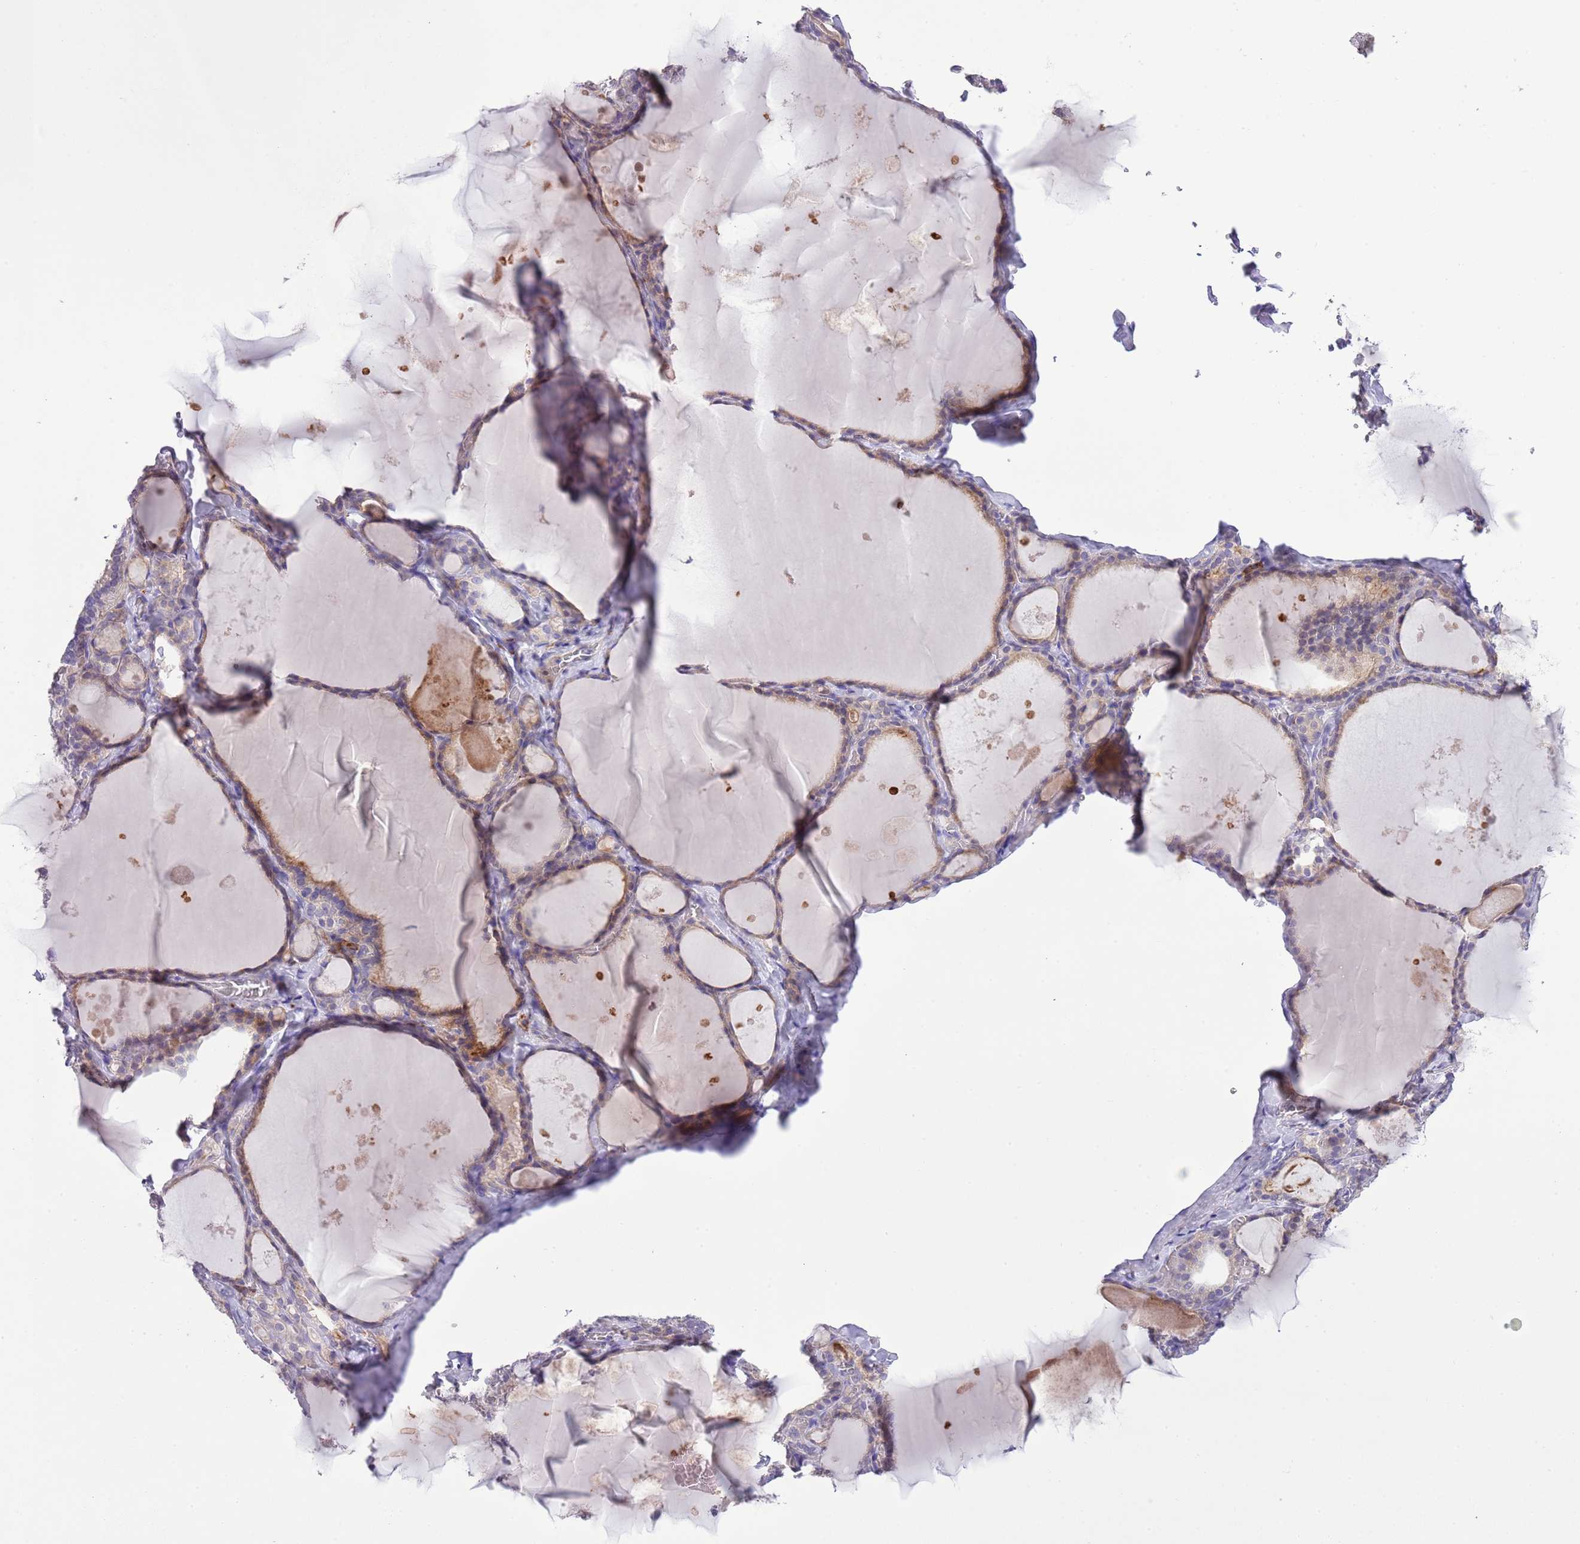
{"staining": {"intensity": "weak", "quantity": "<25%", "location": "cytoplasmic/membranous"}, "tissue": "thyroid gland", "cell_type": "Glandular cells", "image_type": "normal", "snomed": [{"axis": "morphology", "description": "Normal tissue, NOS"}, {"axis": "topography", "description": "Thyroid gland"}], "caption": "This is an IHC photomicrograph of normal thyroid gland. There is no staining in glandular cells.", "gene": "CLEC2A", "patient": {"sex": "male", "age": 56}}